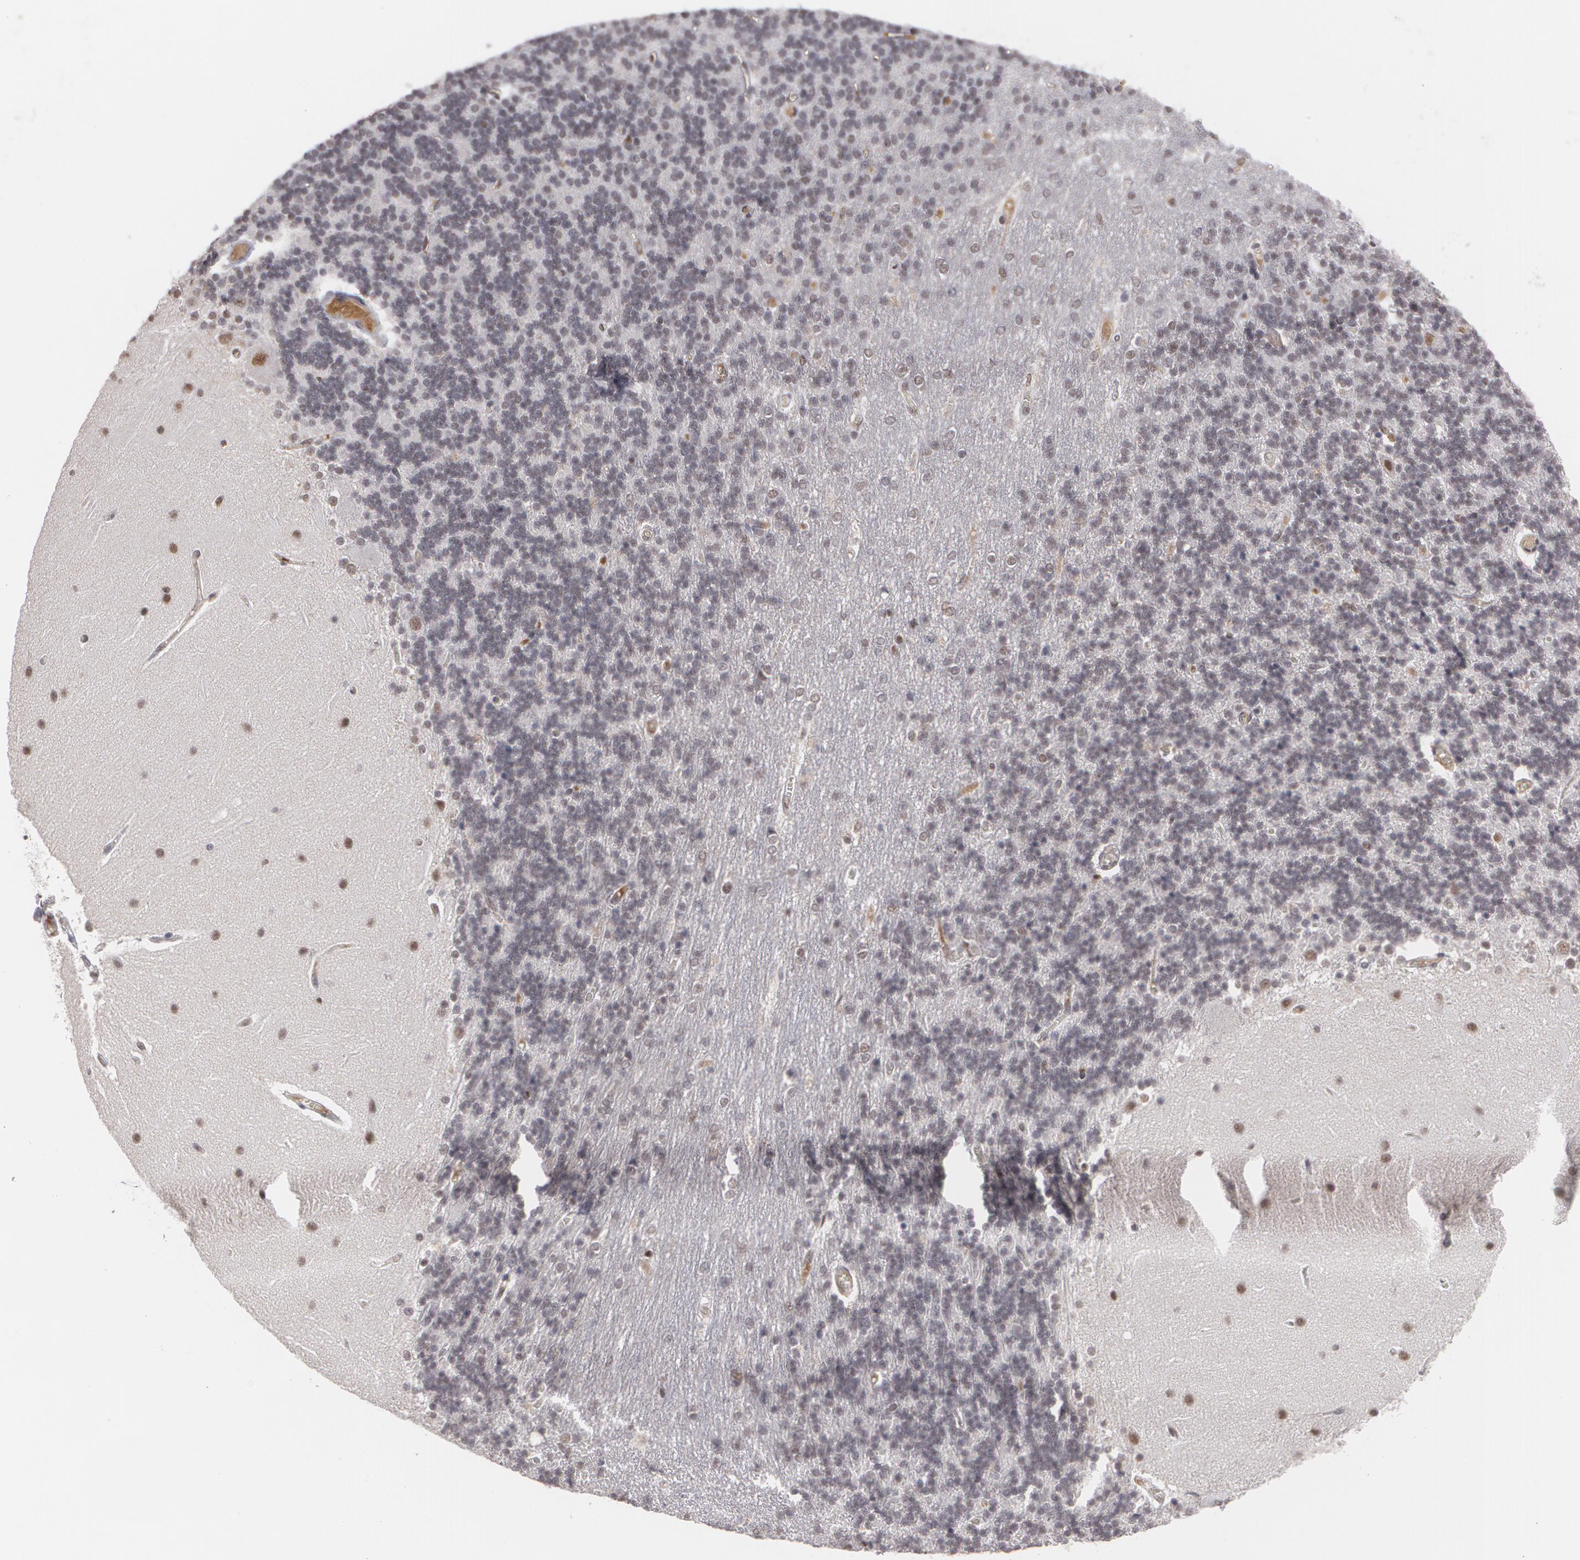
{"staining": {"intensity": "moderate", "quantity": "25%-75%", "location": "nuclear"}, "tissue": "cerebellum", "cell_type": "Cells in granular layer", "image_type": "normal", "snomed": [{"axis": "morphology", "description": "Normal tissue, NOS"}, {"axis": "topography", "description": "Cerebellum"}], "caption": "About 25%-75% of cells in granular layer in normal cerebellum reveal moderate nuclear protein expression as visualized by brown immunohistochemical staining.", "gene": "INTS6L", "patient": {"sex": "female", "age": 19}}